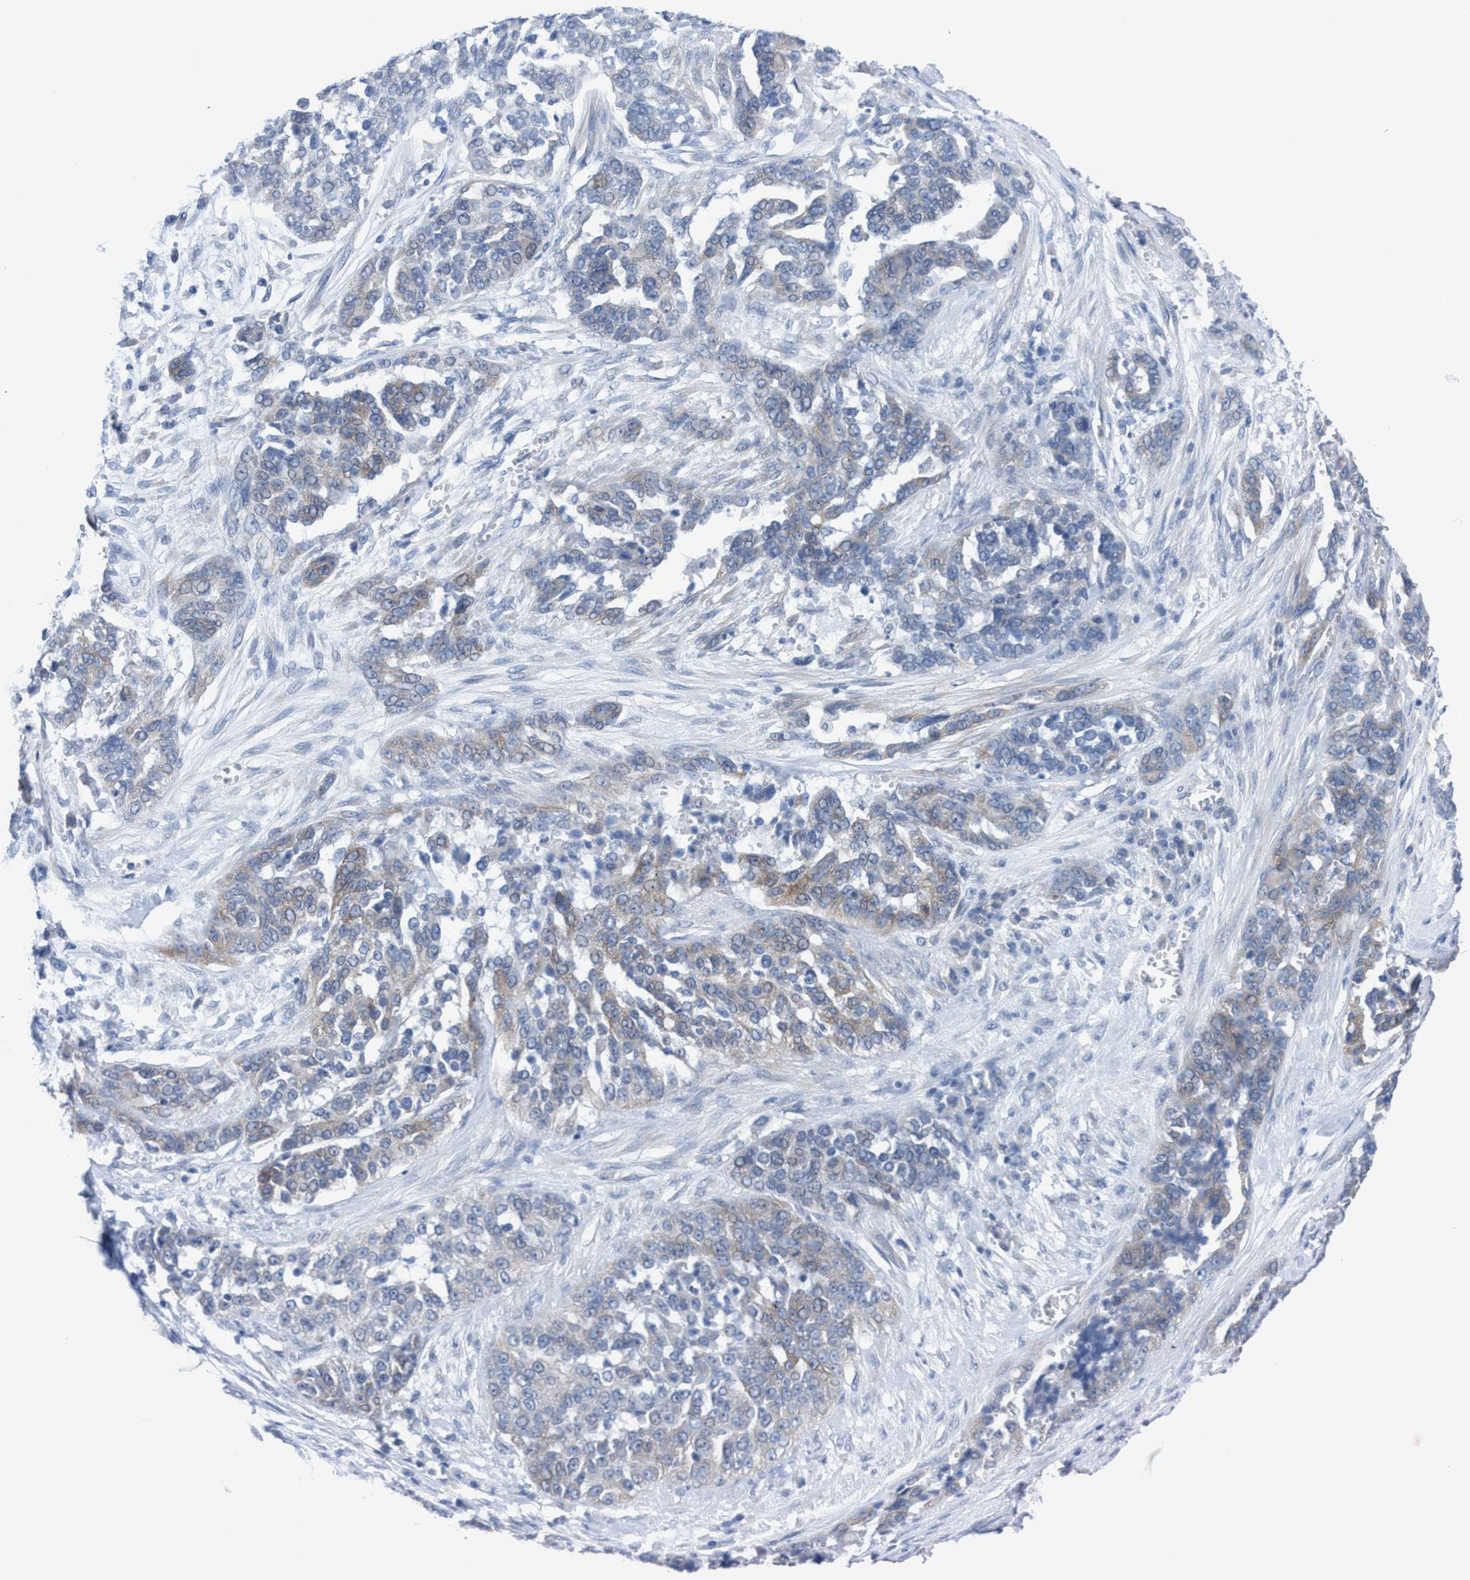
{"staining": {"intensity": "weak", "quantity": "<25%", "location": "cytoplasmic/membranous"}, "tissue": "ovarian cancer", "cell_type": "Tumor cells", "image_type": "cancer", "snomed": [{"axis": "morphology", "description": "Cystadenocarcinoma, serous, NOS"}, {"axis": "topography", "description": "Ovary"}], "caption": "The IHC image has no significant expression in tumor cells of ovarian cancer (serous cystadenocarcinoma) tissue.", "gene": "RSAD1", "patient": {"sex": "female", "age": 44}}